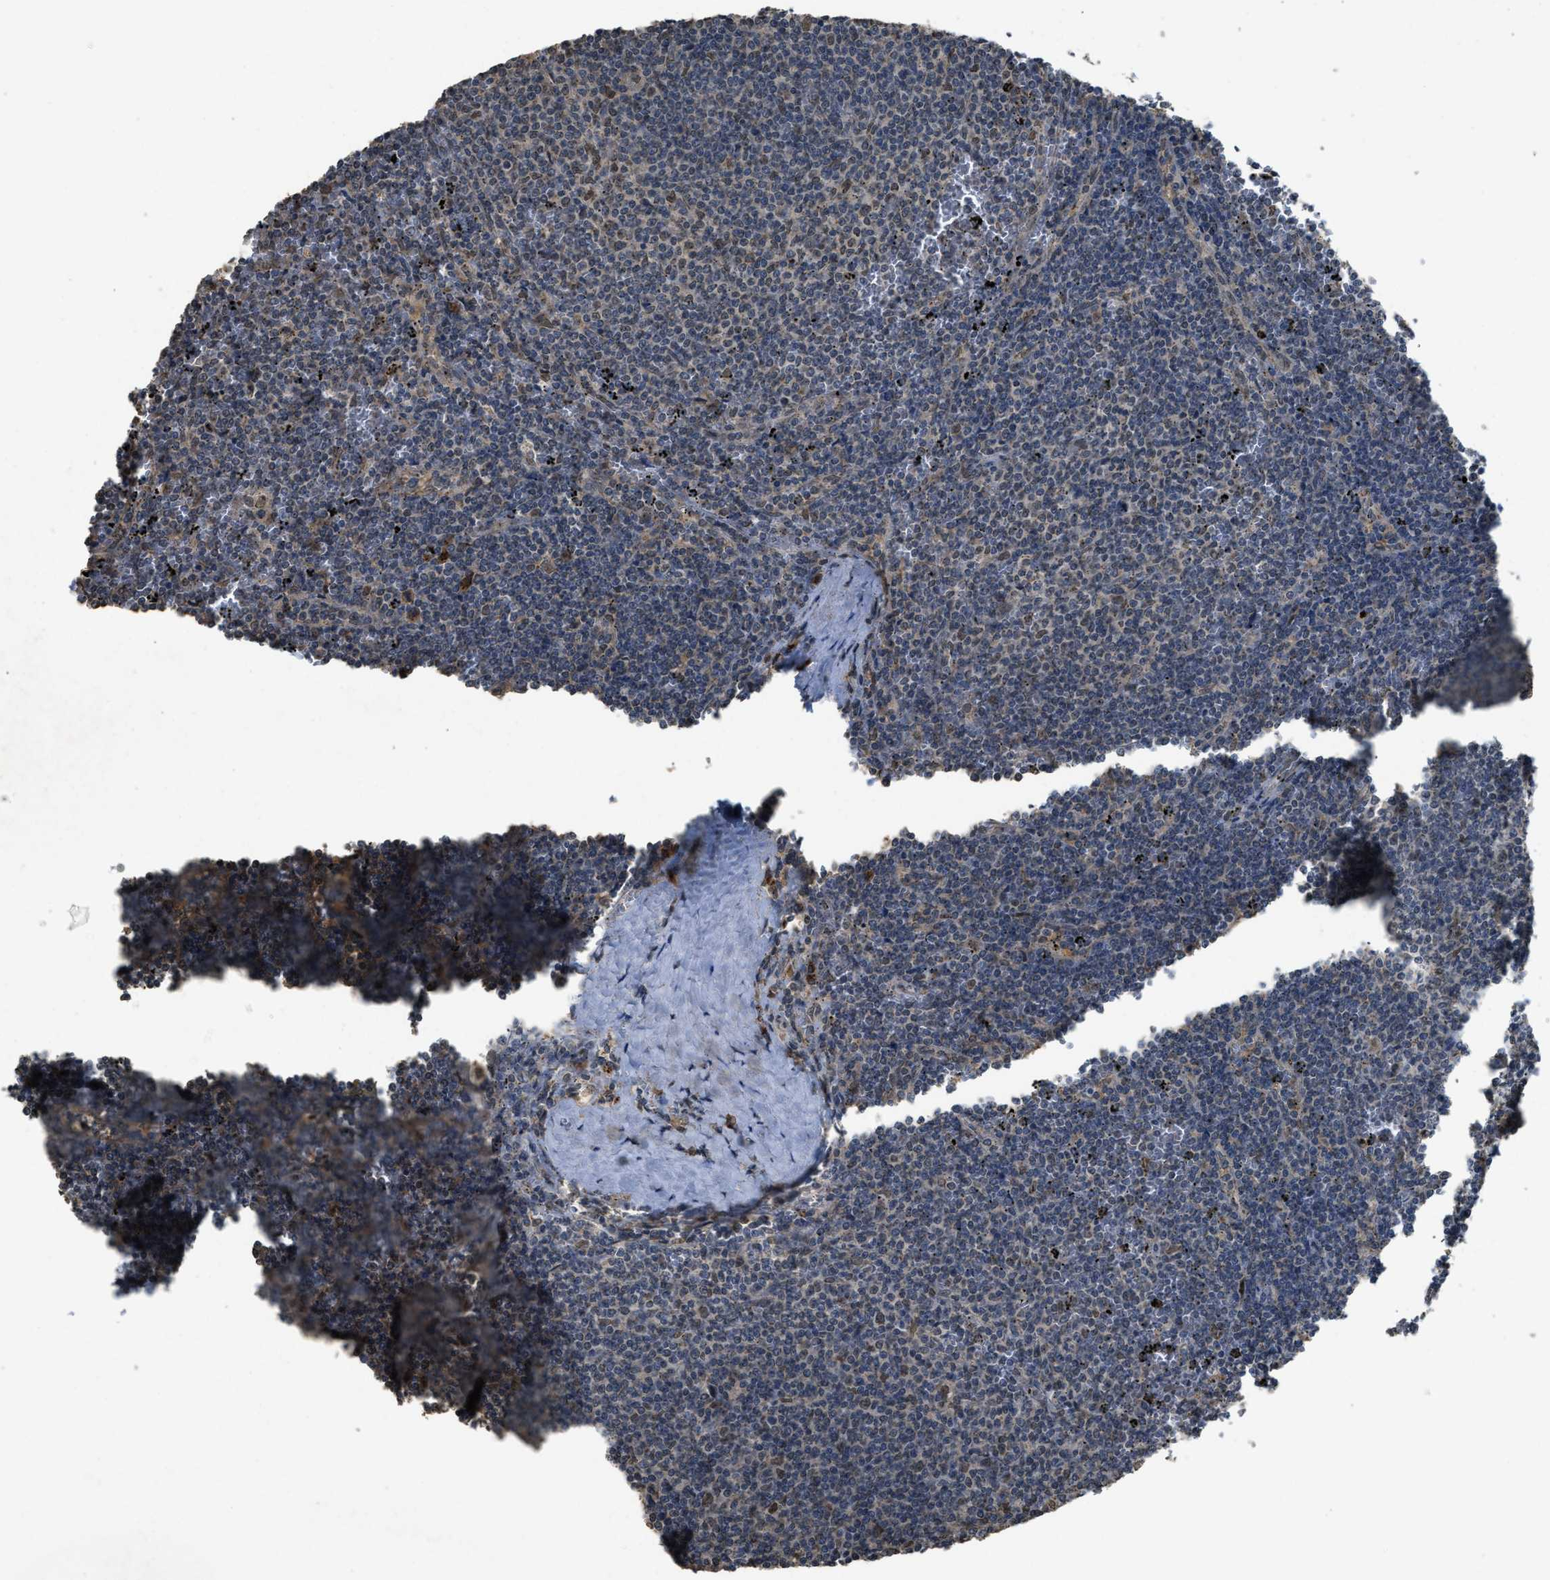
{"staining": {"intensity": "moderate", "quantity": "<25%", "location": "nuclear"}, "tissue": "lymphoma", "cell_type": "Tumor cells", "image_type": "cancer", "snomed": [{"axis": "morphology", "description": "Malignant lymphoma, non-Hodgkin's type, Low grade"}, {"axis": "topography", "description": "Spleen"}], "caption": "An image of low-grade malignant lymphoma, non-Hodgkin's type stained for a protein shows moderate nuclear brown staining in tumor cells. Using DAB (brown) and hematoxylin (blue) stains, captured at high magnification using brightfield microscopy.", "gene": "IPO7", "patient": {"sex": "female", "age": 50}}